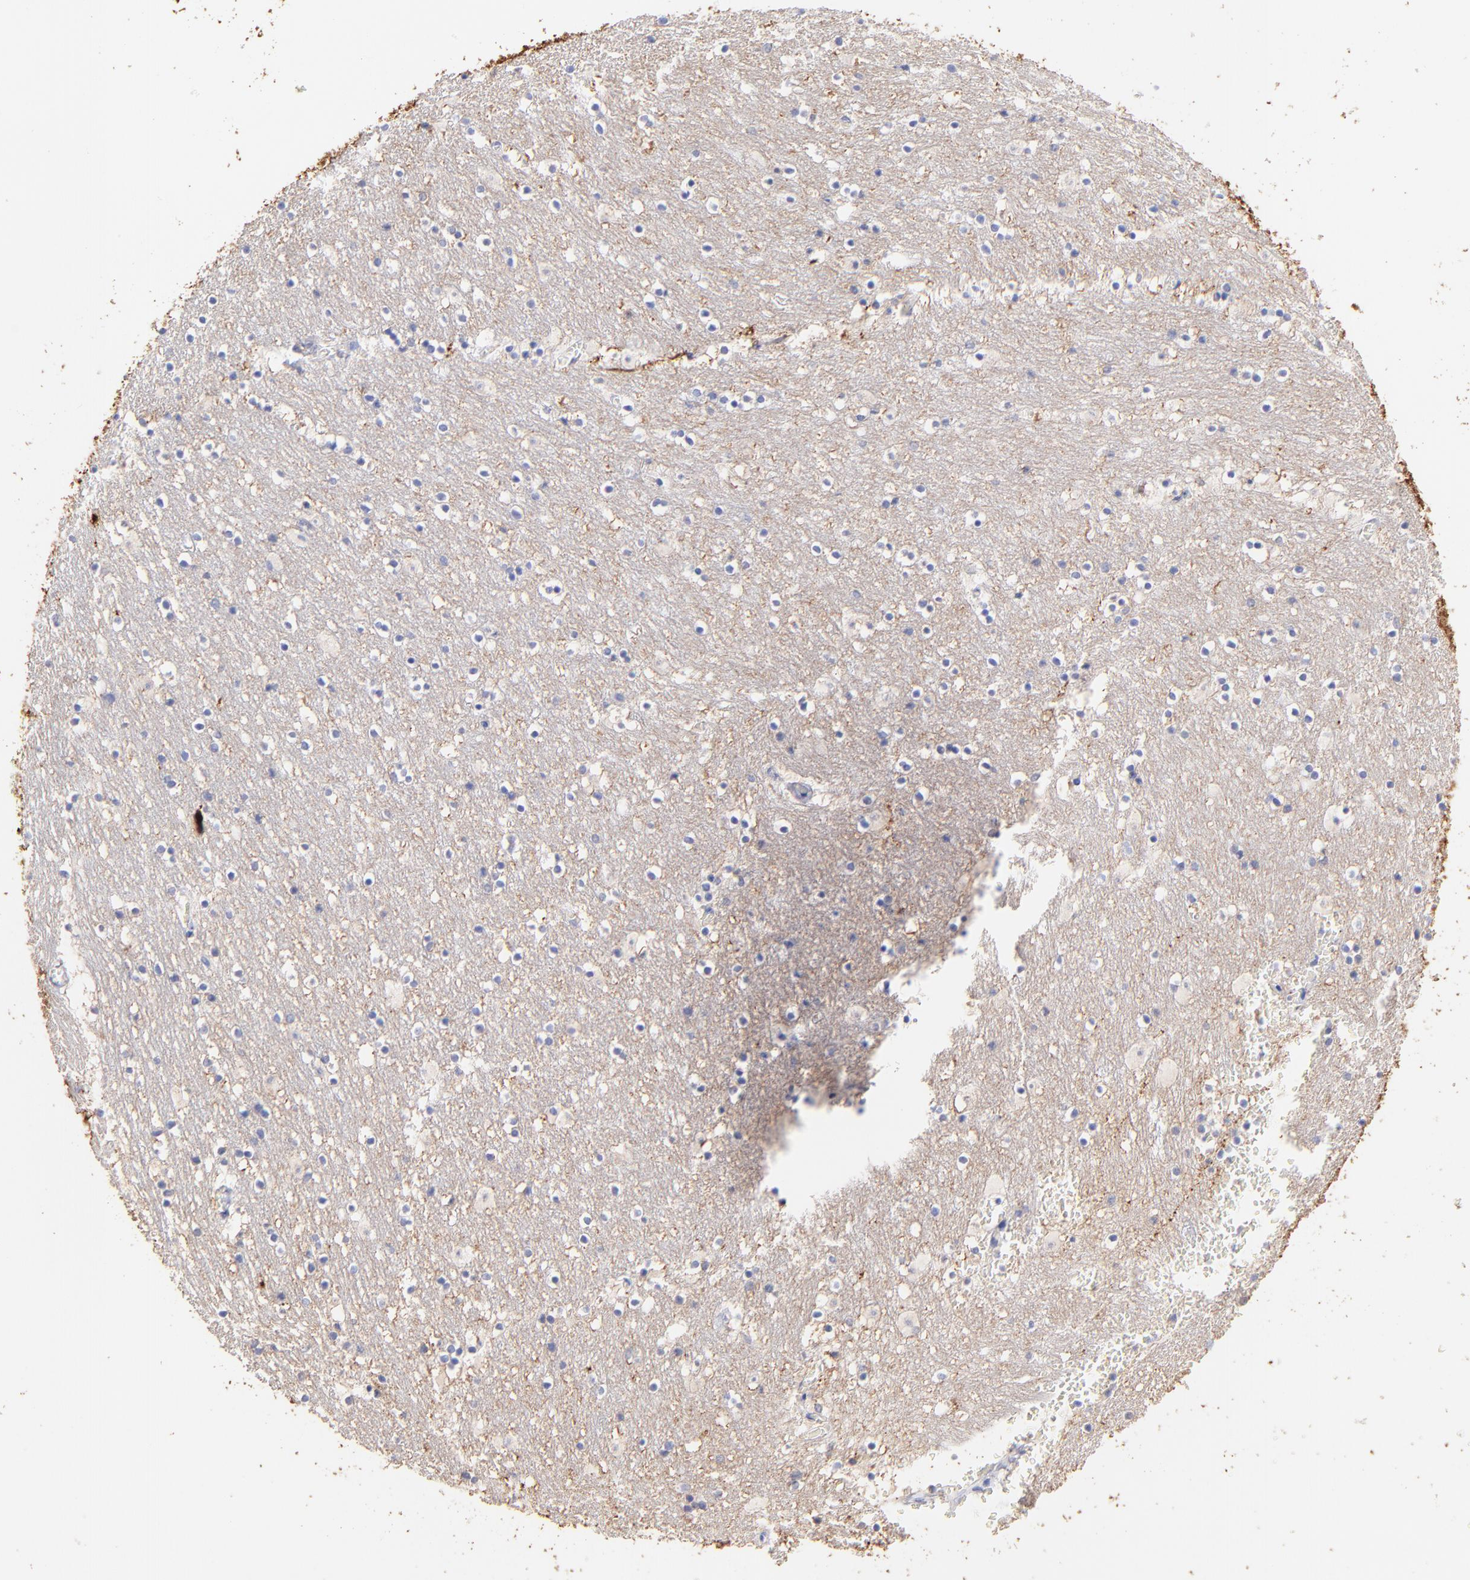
{"staining": {"intensity": "negative", "quantity": "none", "location": "none"}, "tissue": "caudate", "cell_type": "Glial cells", "image_type": "normal", "snomed": [{"axis": "morphology", "description": "Normal tissue, NOS"}, {"axis": "topography", "description": "Lateral ventricle wall"}], "caption": "The image reveals no staining of glial cells in benign caudate.", "gene": "RAB3A", "patient": {"sex": "male", "age": 45}}